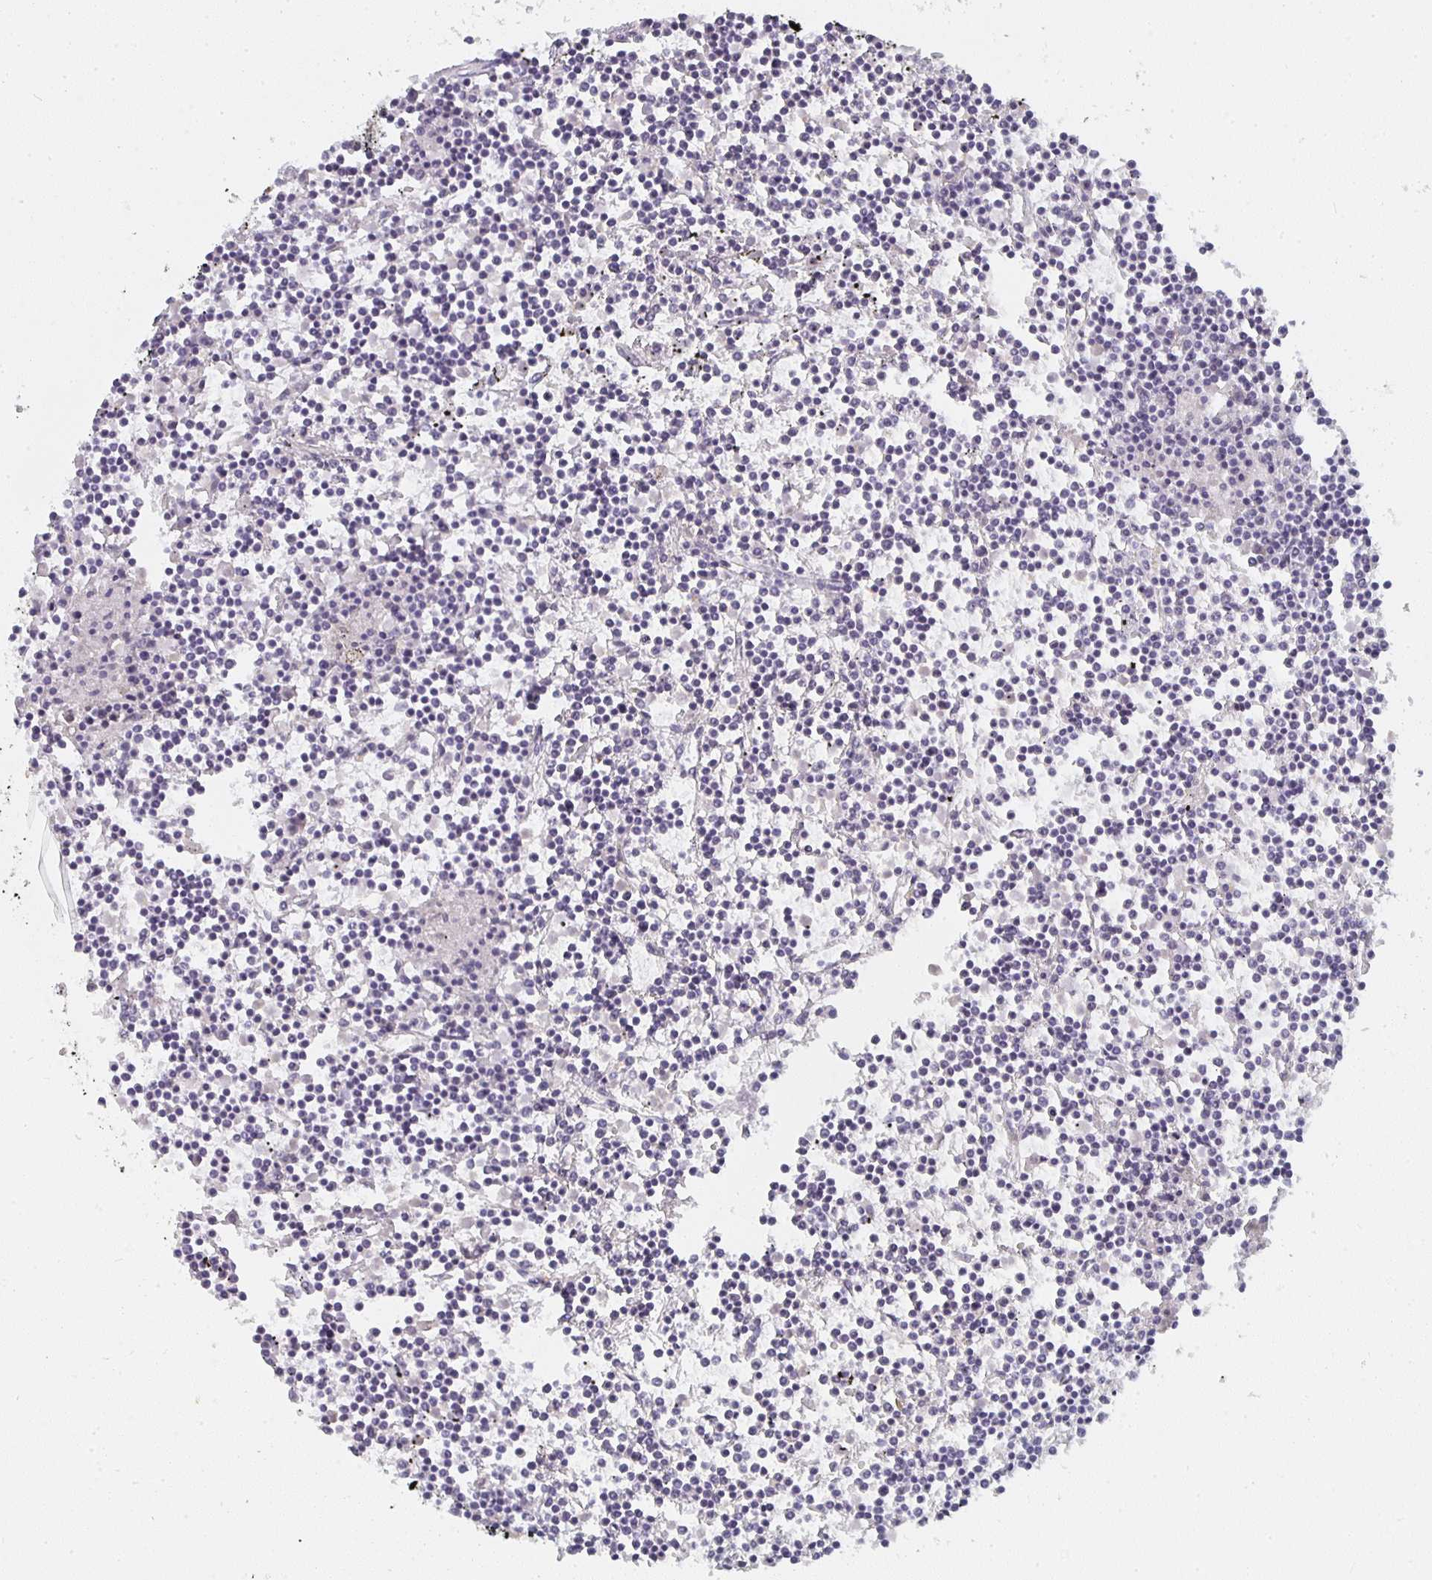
{"staining": {"intensity": "negative", "quantity": "none", "location": "none"}, "tissue": "lymphoma", "cell_type": "Tumor cells", "image_type": "cancer", "snomed": [{"axis": "morphology", "description": "Malignant lymphoma, non-Hodgkin's type, Low grade"}, {"axis": "topography", "description": "Spleen"}], "caption": "An immunohistochemistry (IHC) image of low-grade malignant lymphoma, non-Hodgkin's type is shown. There is no staining in tumor cells of low-grade malignant lymphoma, non-Hodgkin's type.", "gene": "CTHRC1", "patient": {"sex": "female", "age": 19}}